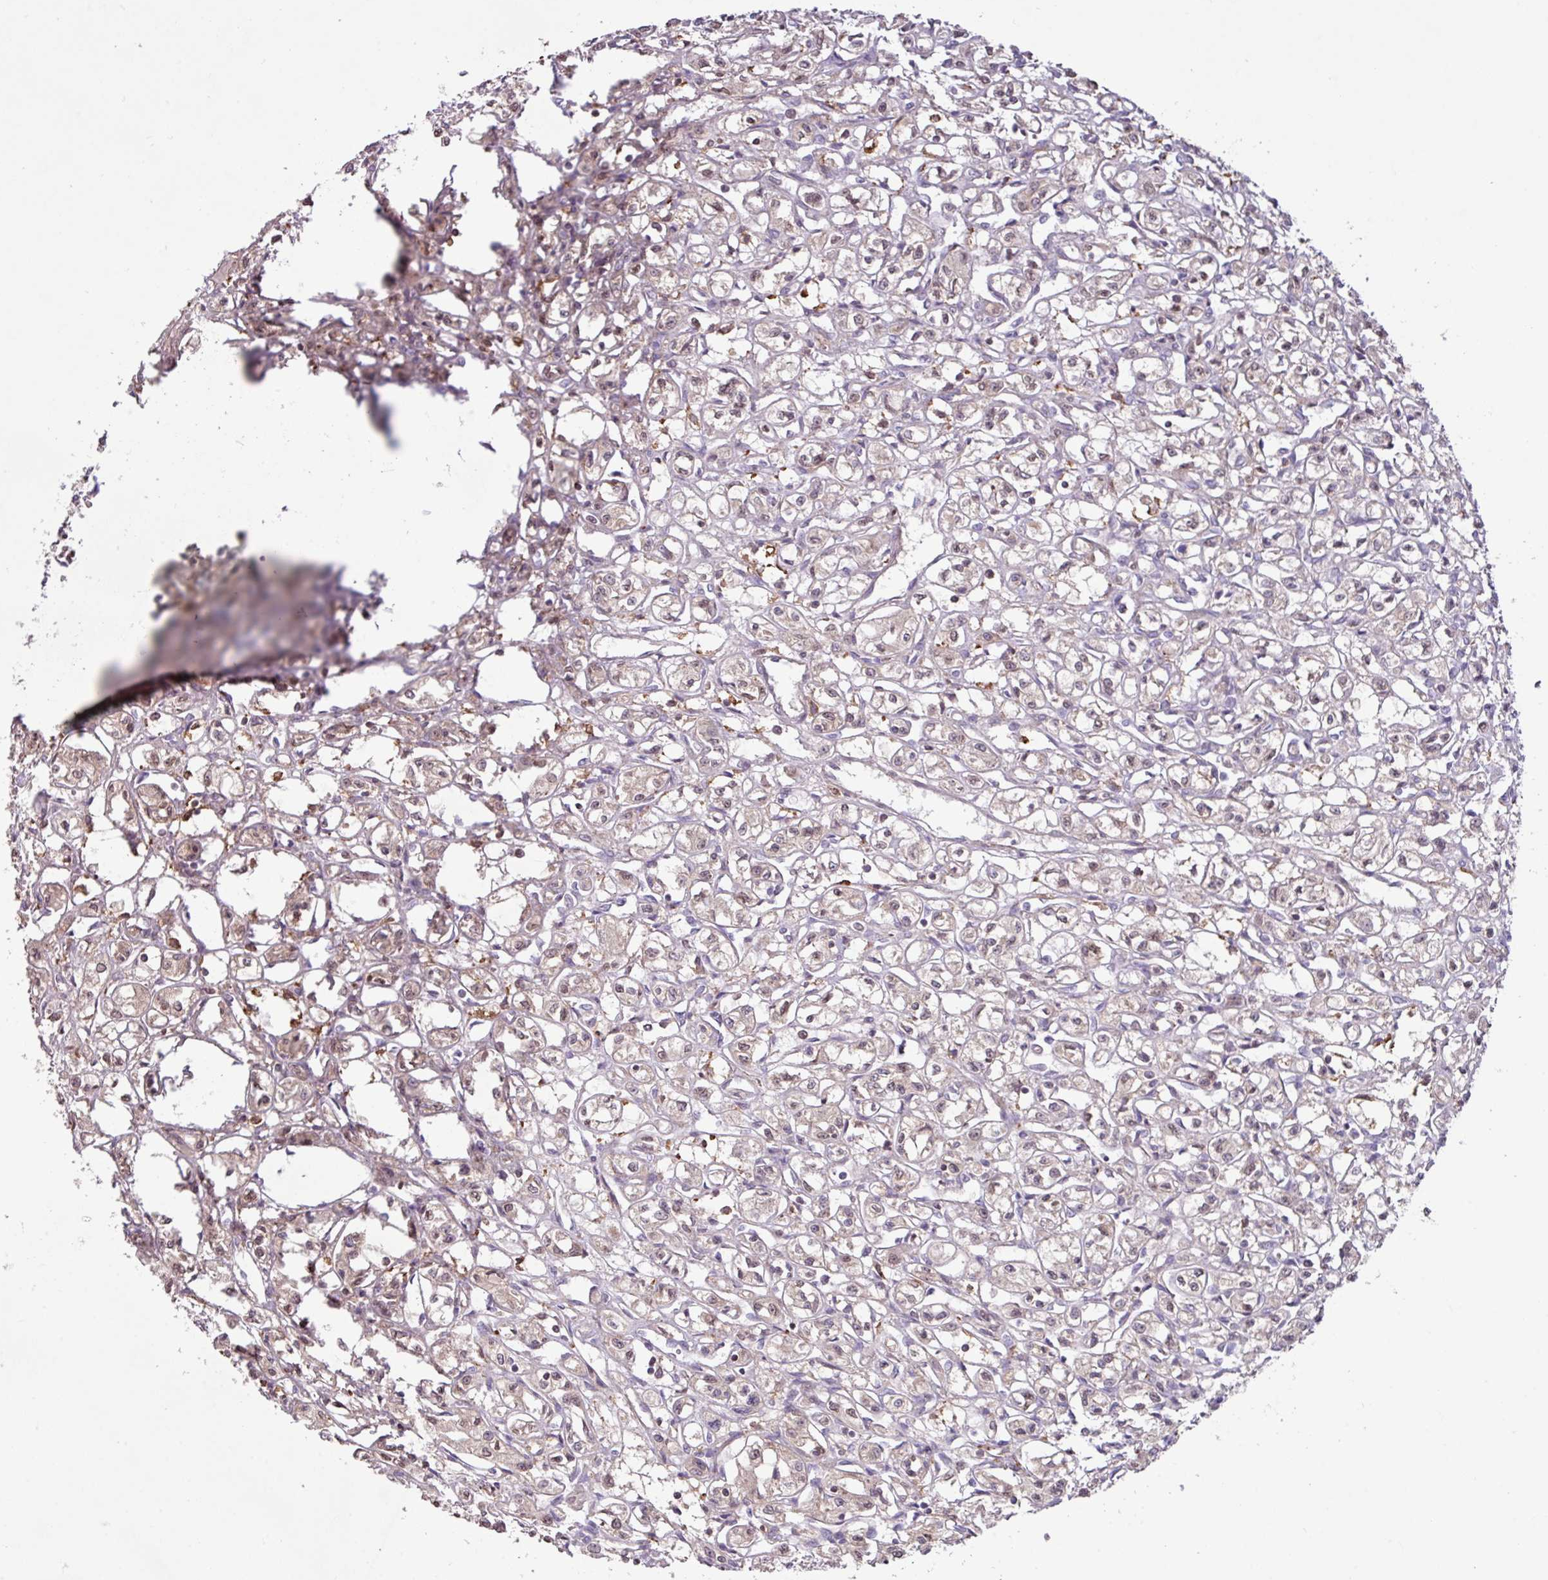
{"staining": {"intensity": "negative", "quantity": "none", "location": "none"}, "tissue": "renal cancer", "cell_type": "Tumor cells", "image_type": "cancer", "snomed": [{"axis": "morphology", "description": "Adenocarcinoma, NOS"}, {"axis": "topography", "description": "Kidney"}], "caption": "Tumor cells show no significant expression in renal cancer.", "gene": "ARHGEF25", "patient": {"sex": "male", "age": 56}}